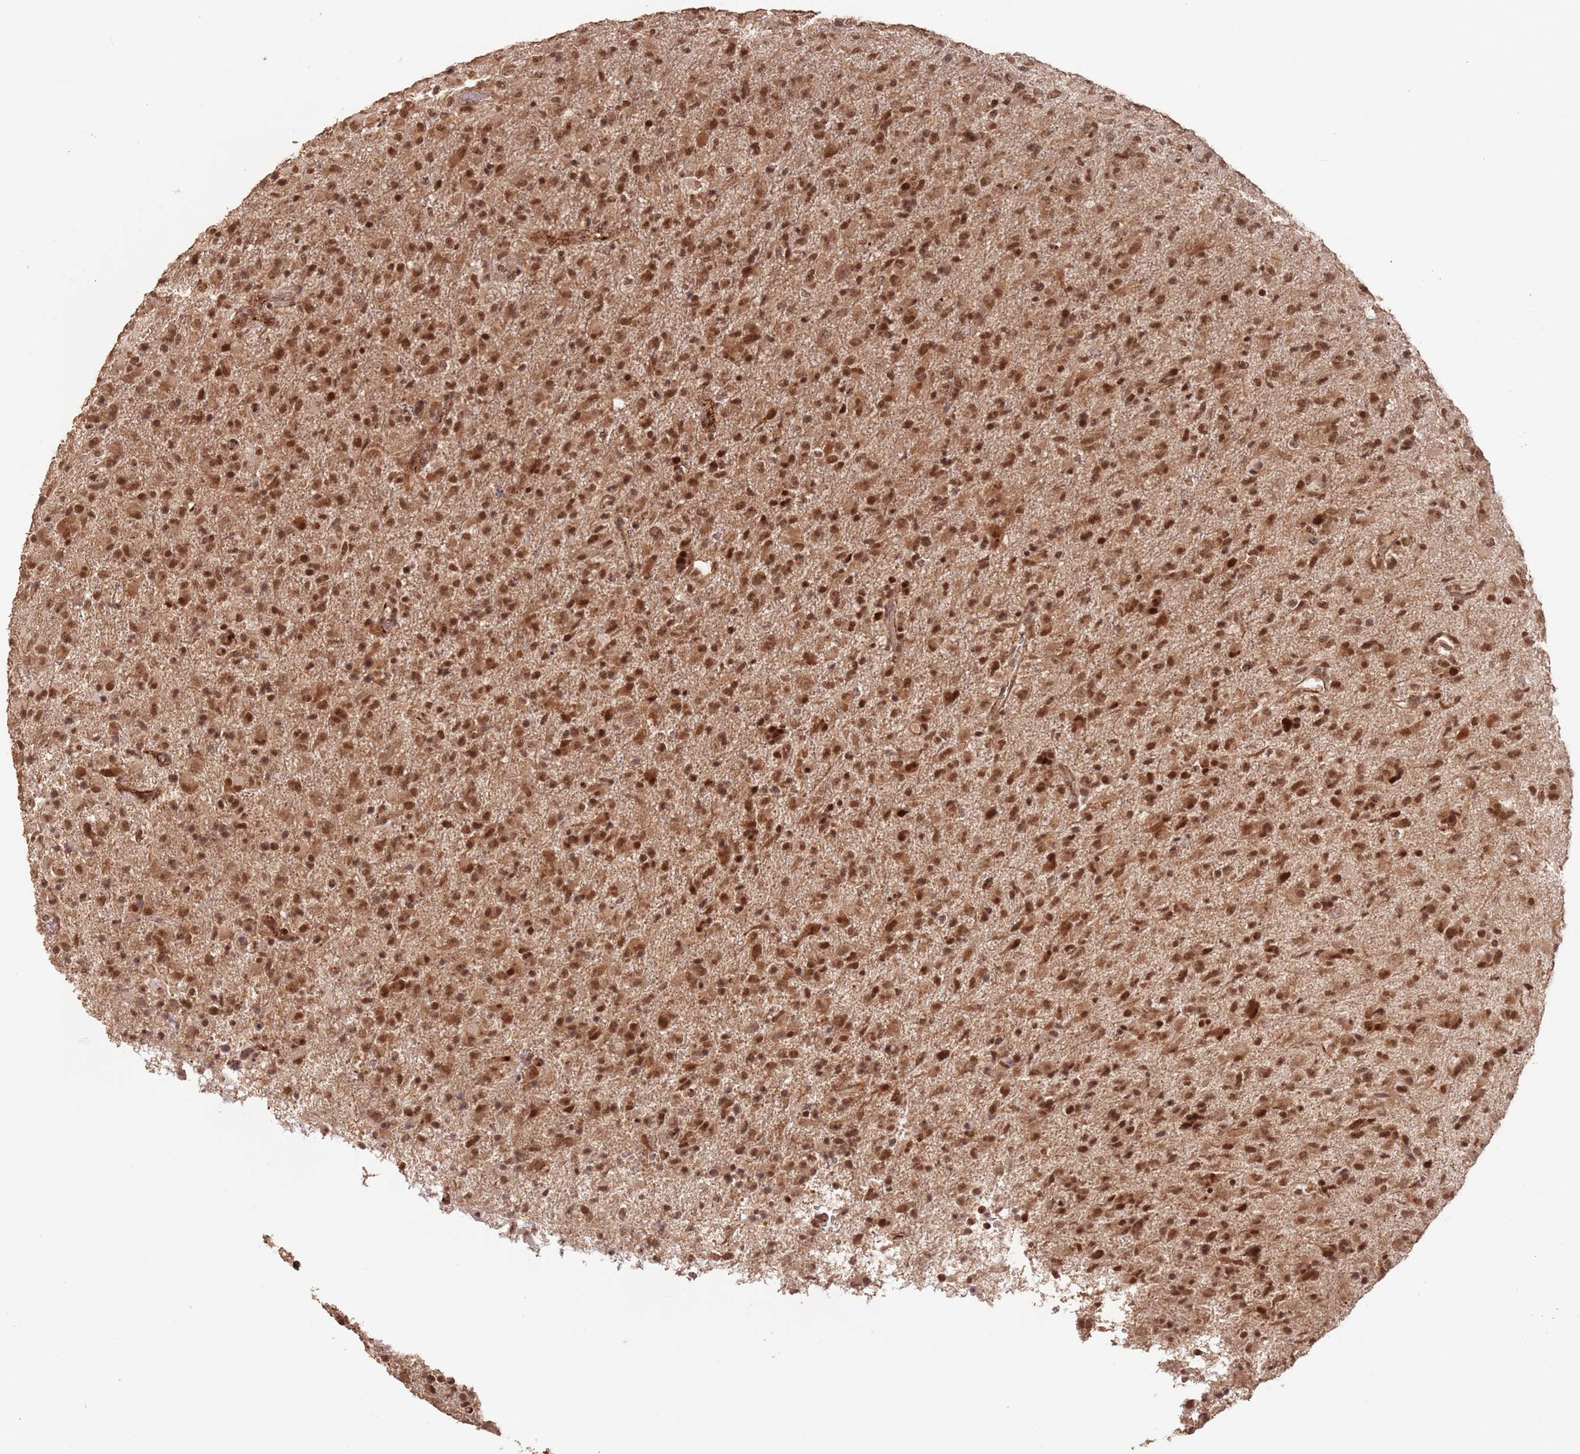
{"staining": {"intensity": "moderate", "quantity": ">75%", "location": "nuclear"}, "tissue": "glioma", "cell_type": "Tumor cells", "image_type": "cancer", "snomed": [{"axis": "morphology", "description": "Glioma, malignant, Low grade"}, {"axis": "topography", "description": "Brain"}], "caption": "The histopathology image demonstrates staining of glioma, revealing moderate nuclear protein positivity (brown color) within tumor cells.", "gene": "RFXANK", "patient": {"sex": "male", "age": 65}}